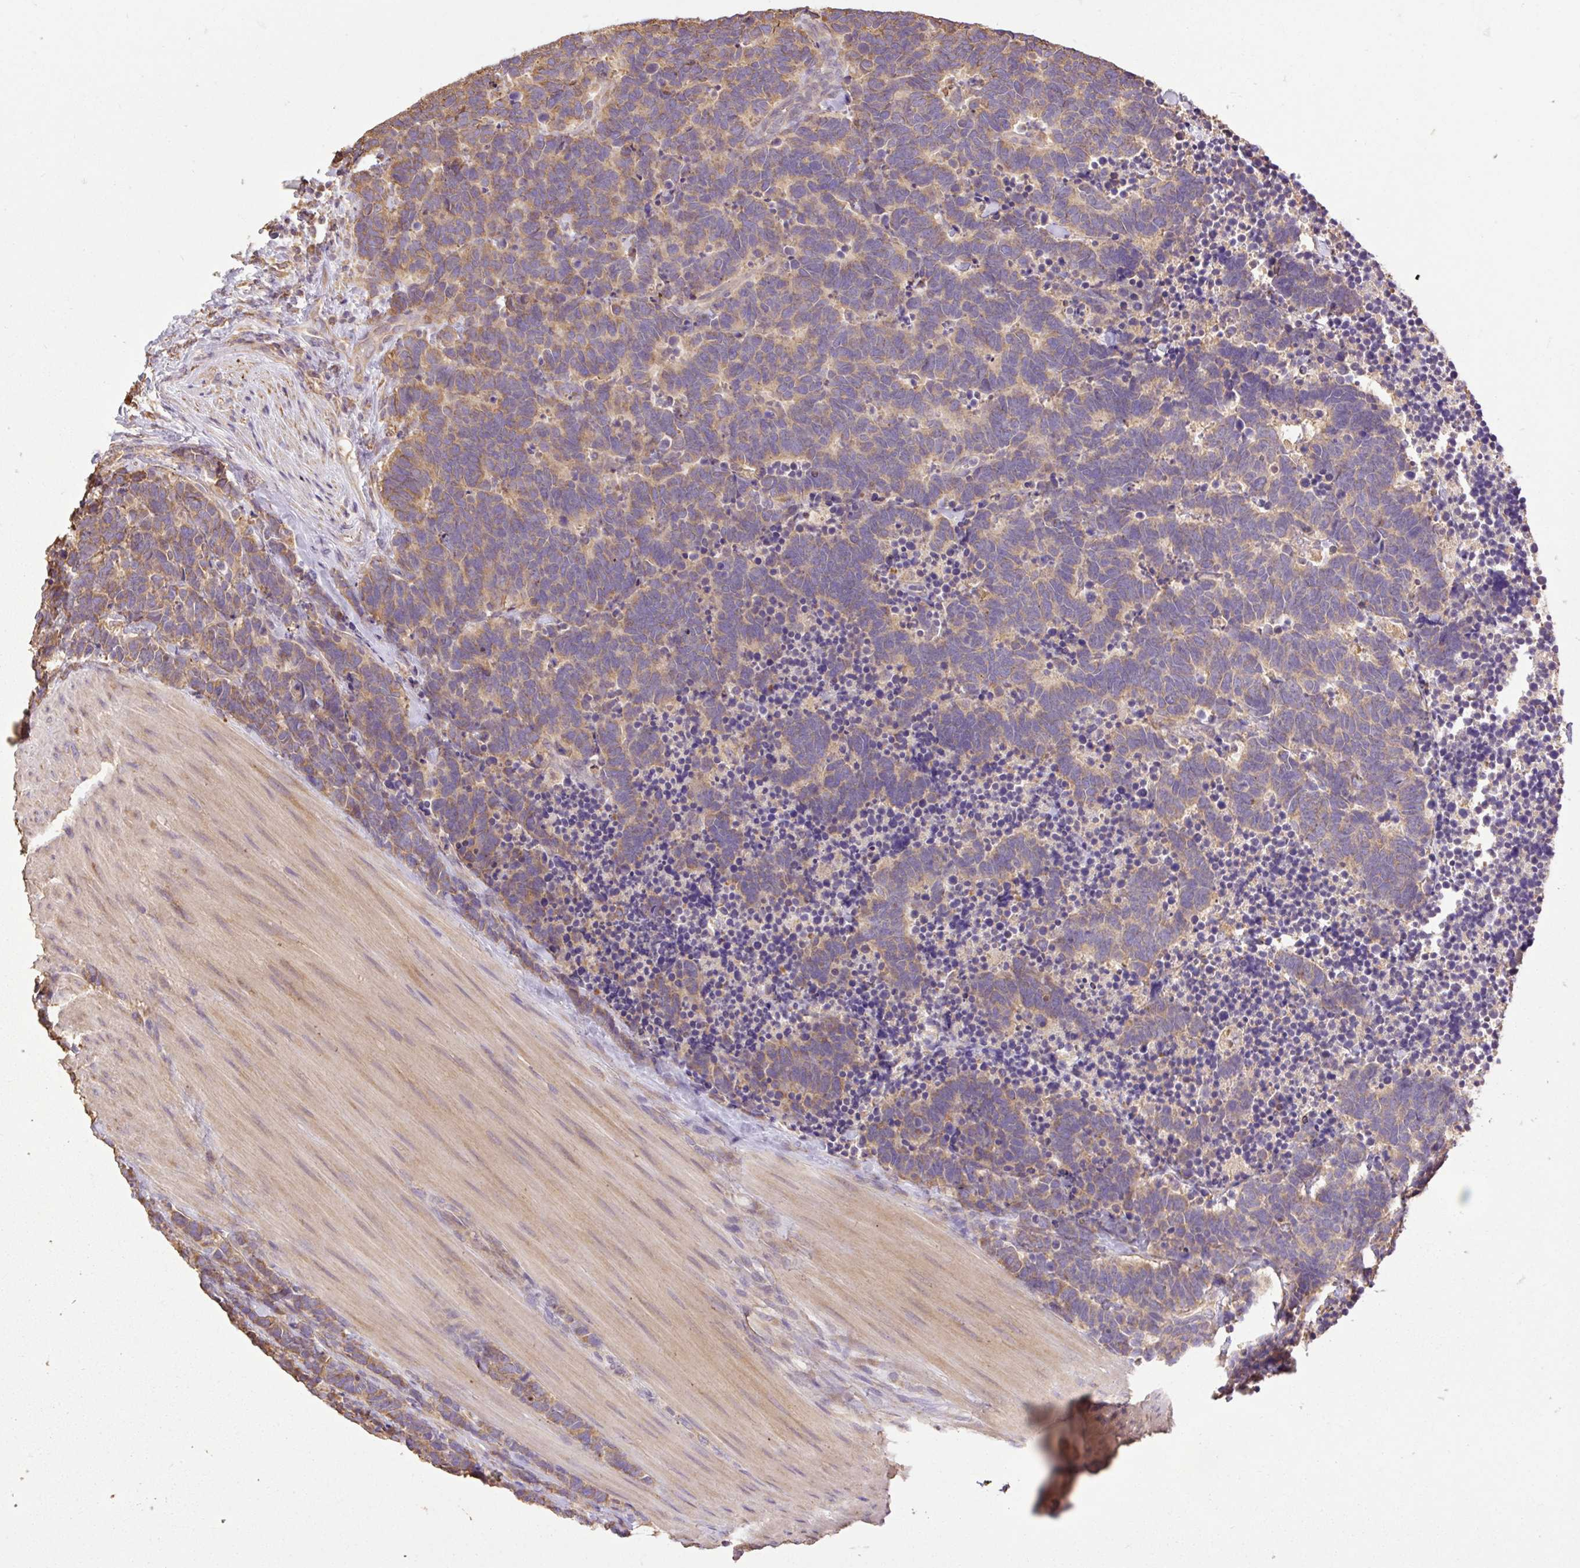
{"staining": {"intensity": "moderate", "quantity": ">75%", "location": "cytoplasmic/membranous"}, "tissue": "carcinoid", "cell_type": "Tumor cells", "image_type": "cancer", "snomed": [{"axis": "morphology", "description": "Carcinoma, NOS"}, {"axis": "morphology", "description": "Carcinoid, malignant, NOS"}, {"axis": "topography", "description": "Urinary bladder"}], "caption": "This is an image of immunohistochemistry (IHC) staining of carcinoid, which shows moderate staining in the cytoplasmic/membranous of tumor cells.", "gene": "DESI1", "patient": {"sex": "male", "age": 57}}